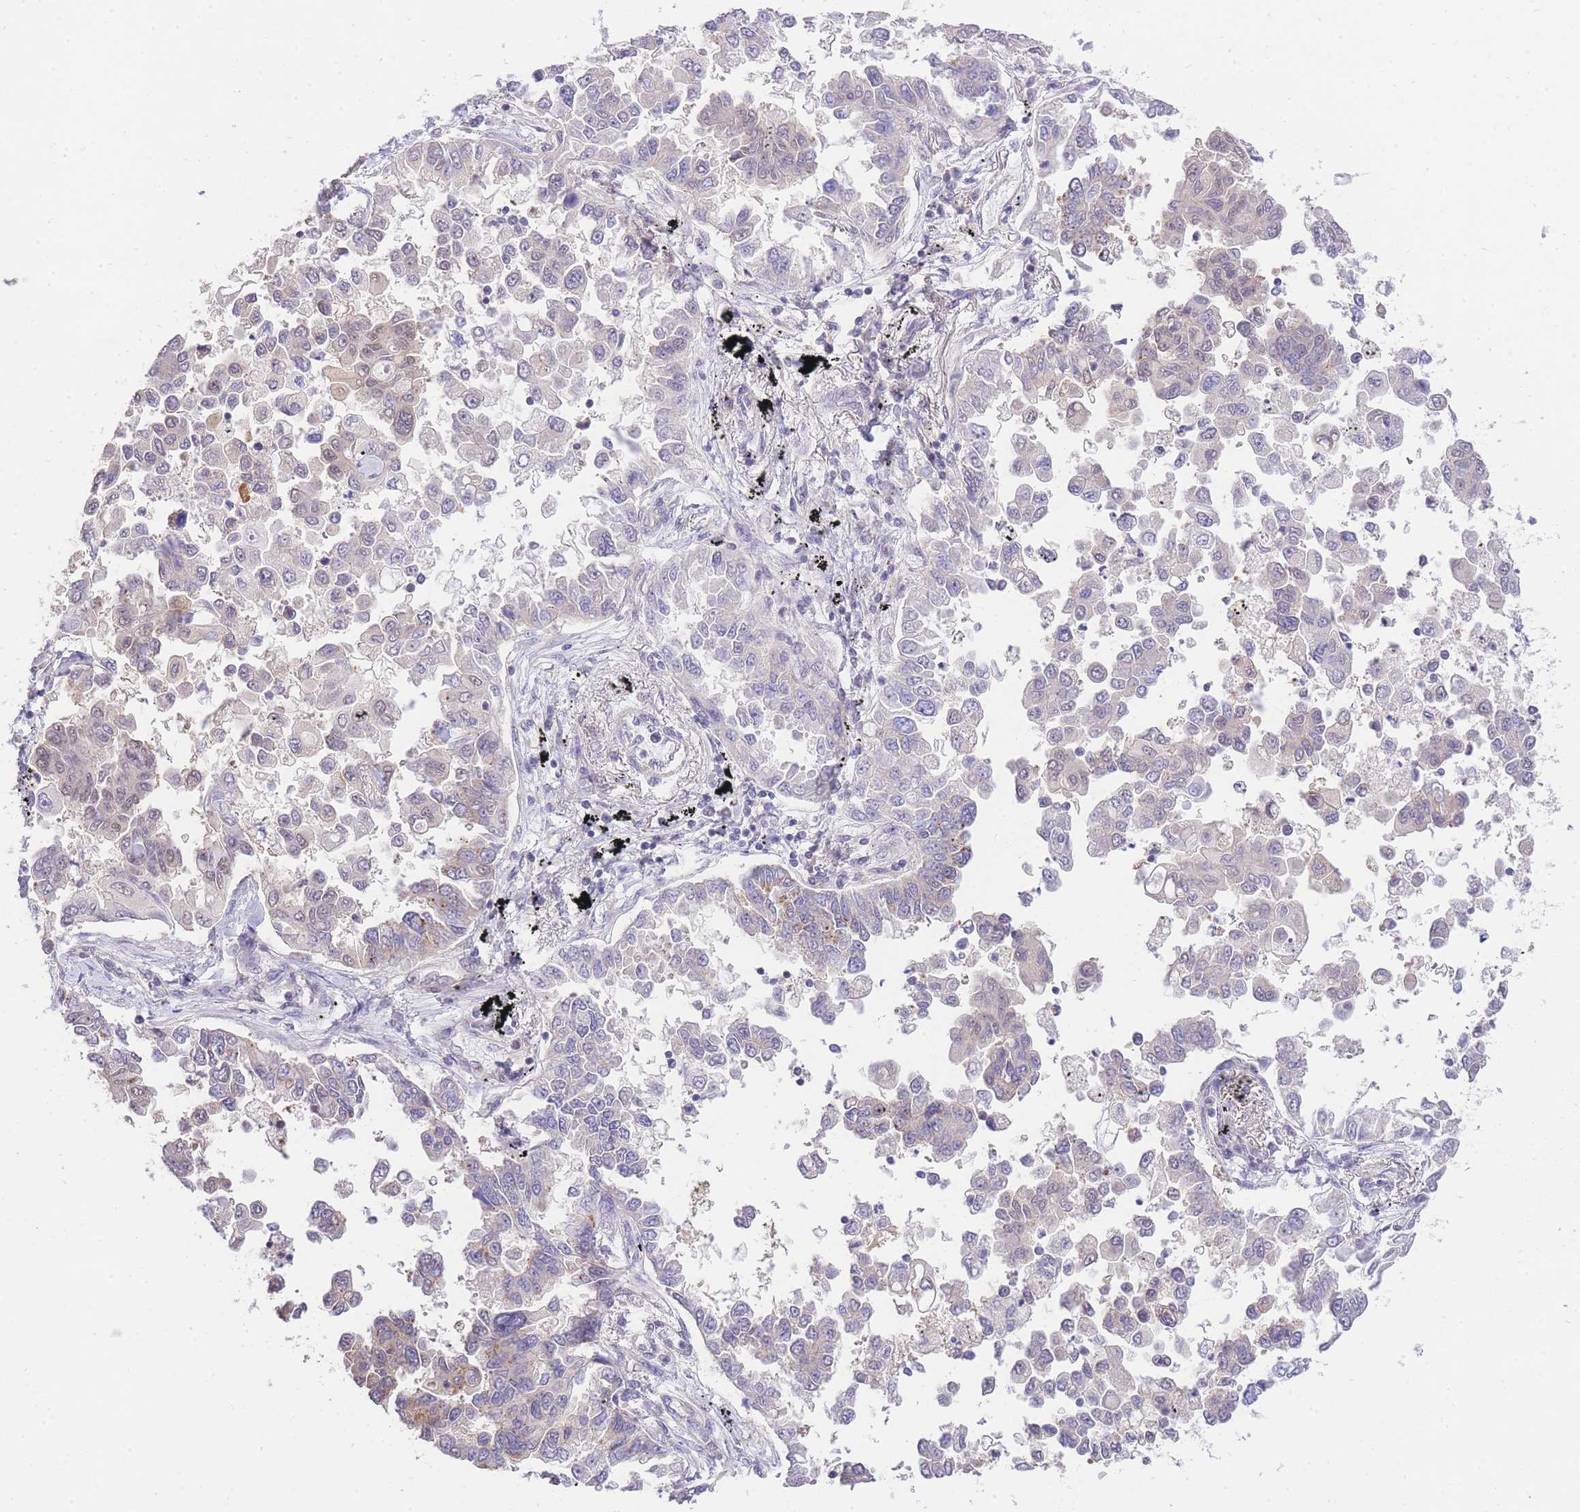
{"staining": {"intensity": "moderate", "quantity": "25%-75%", "location": "nuclear"}, "tissue": "lung cancer", "cell_type": "Tumor cells", "image_type": "cancer", "snomed": [{"axis": "morphology", "description": "Adenocarcinoma, NOS"}, {"axis": "topography", "description": "Lung"}], "caption": "This is an image of IHC staining of lung cancer, which shows moderate staining in the nuclear of tumor cells.", "gene": "UBXN7", "patient": {"sex": "female", "age": 67}}